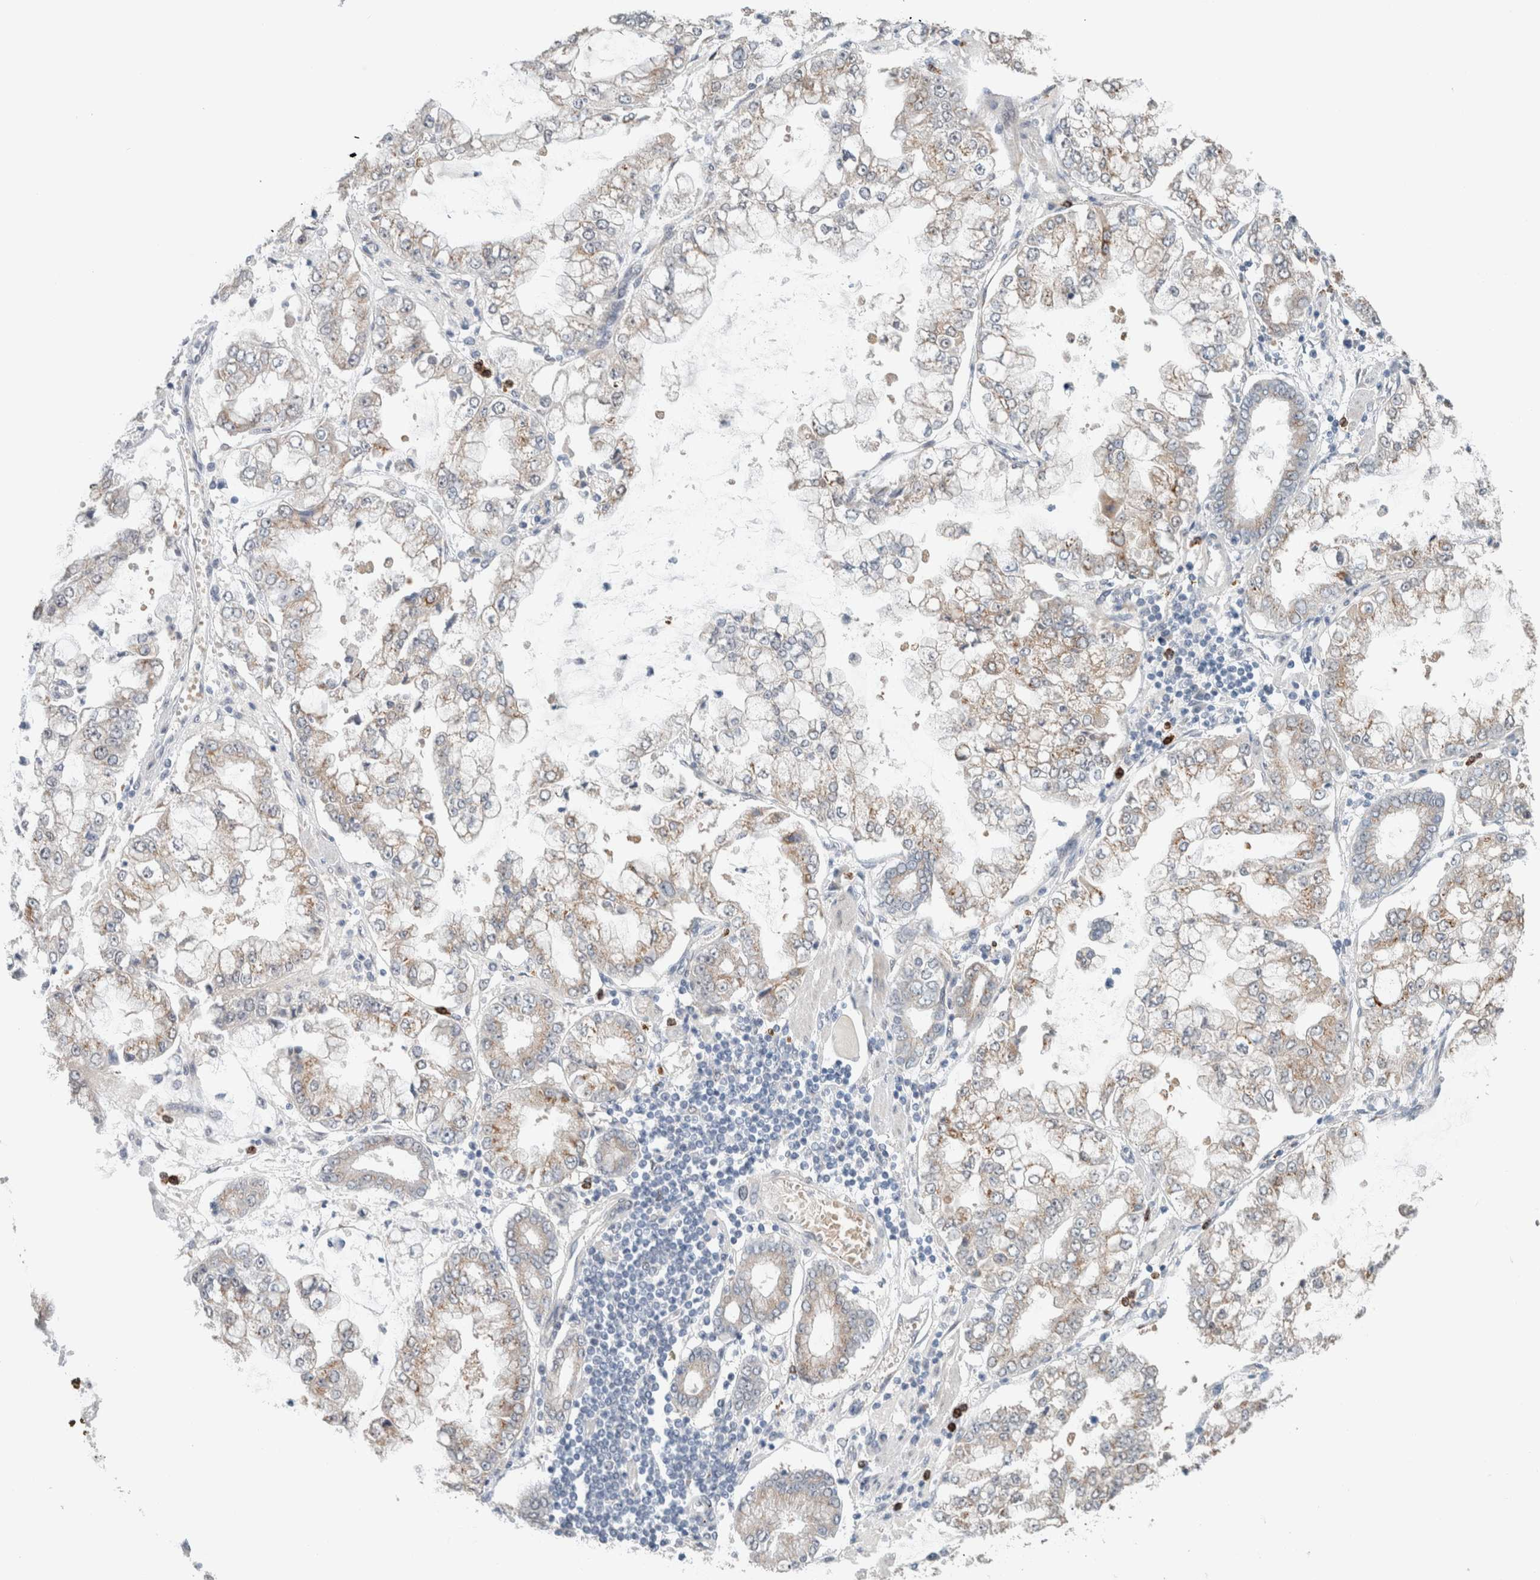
{"staining": {"intensity": "weak", "quantity": ">75%", "location": "cytoplasmic/membranous"}, "tissue": "stomach cancer", "cell_type": "Tumor cells", "image_type": "cancer", "snomed": [{"axis": "morphology", "description": "Adenocarcinoma, NOS"}, {"axis": "topography", "description": "Stomach"}], "caption": "Immunohistochemistry (IHC) image of human adenocarcinoma (stomach) stained for a protein (brown), which exhibits low levels of weak cytoplasmic/membranous staining in approximately >75% of tumor cells.", "gene": "CRAT", "patient": {"sex": "male", "age": 76}}